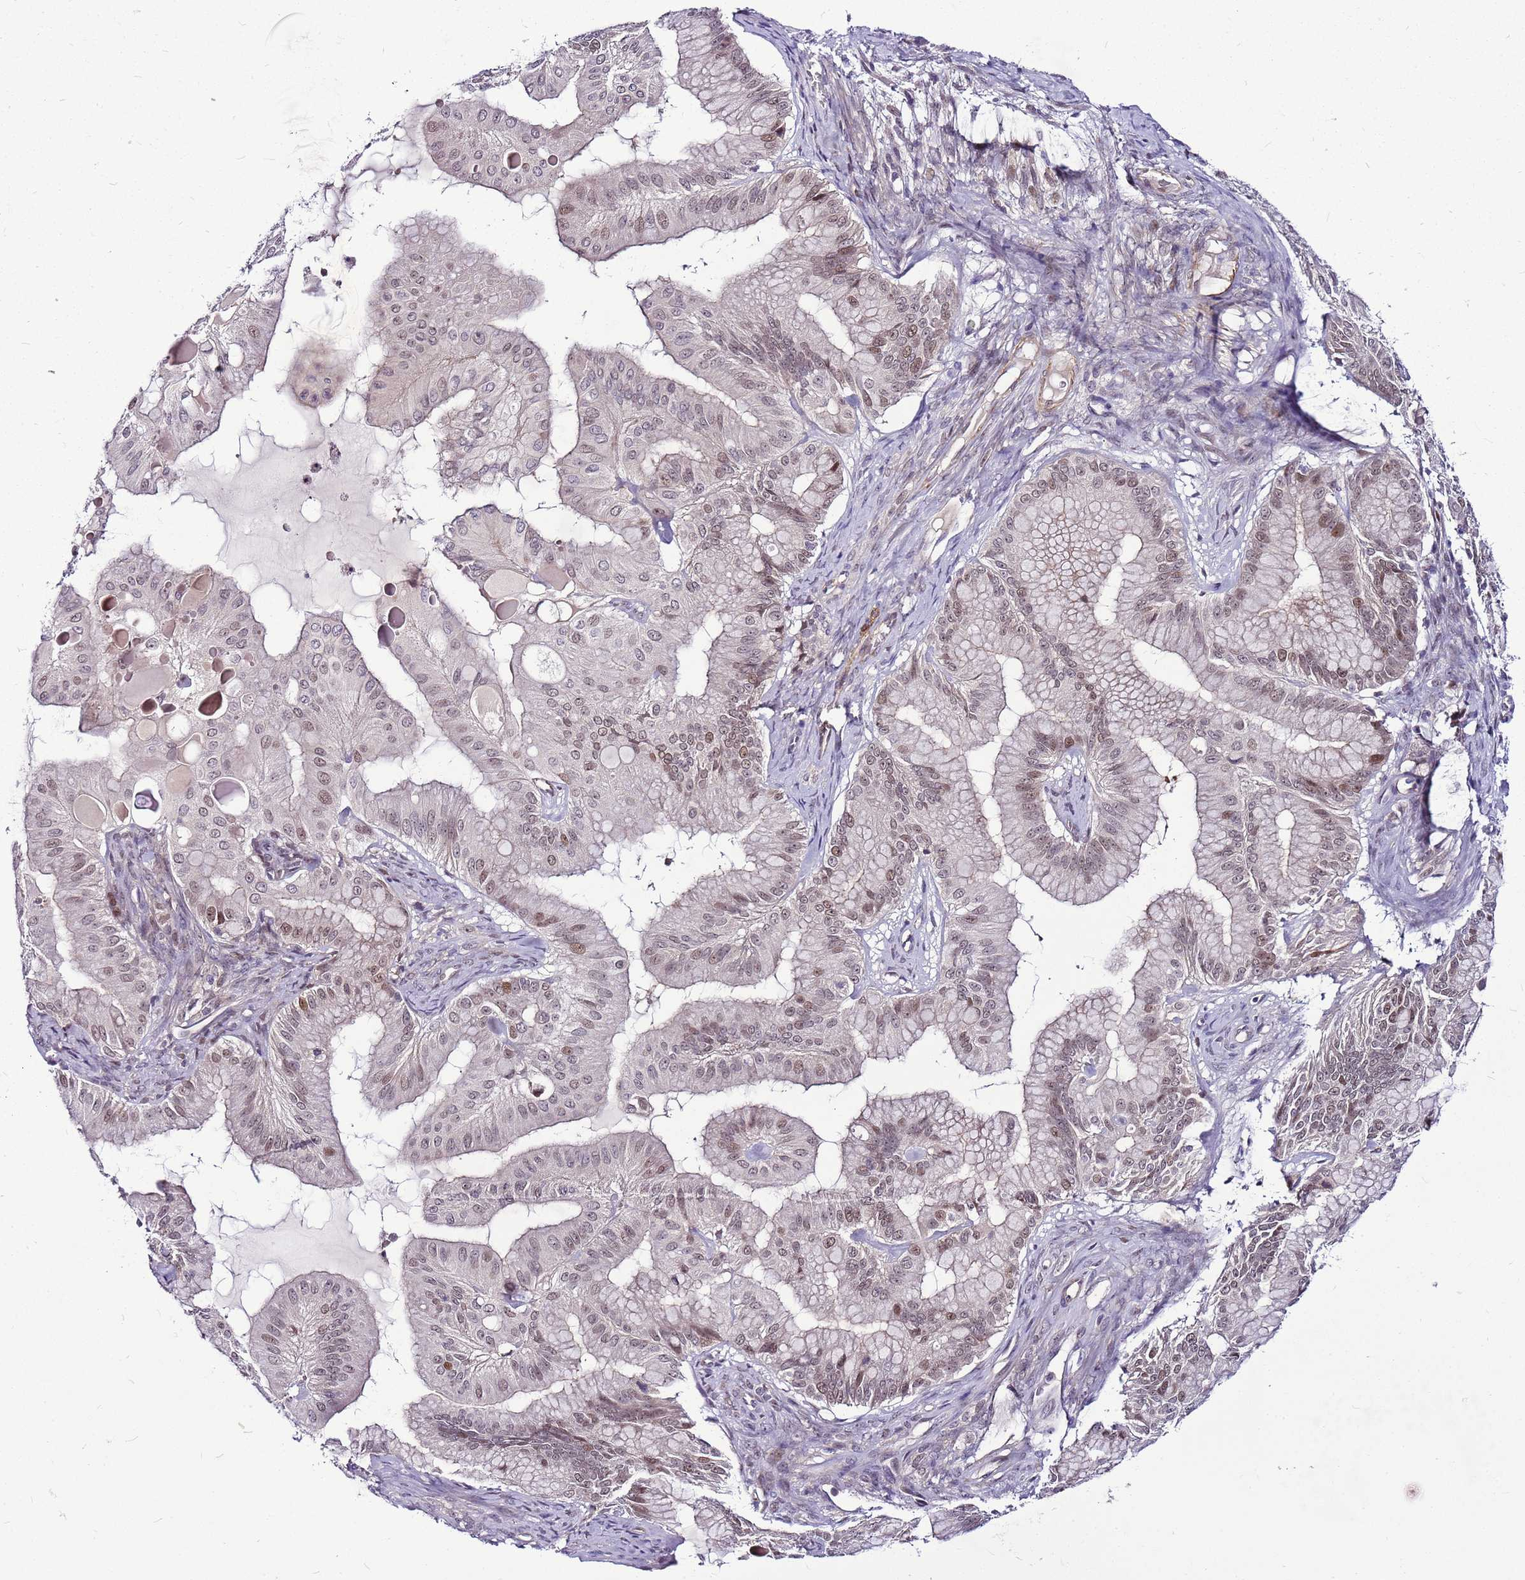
{"staining": {"intensity": "weak", "quantity": "25%-75%", "location": "nuclear"}, "tissue": "ovarian cancer", "cell_type": "Tumor cells", "image_type": "cancer", "snomed": [{"axis": "morphology", "description": "Cystadenocarcinoma, mucinous, NOS"}, {"axis": "topography", "description": "Ovary"}], "caption": "The image shows a brown stain indicating the presence of a protein in the nuclear of tumor cells in mucinous cystadenocarcinoma (ovarian).", "gene": "POLE3", "patient": {"sex": "female", "age": 61}}